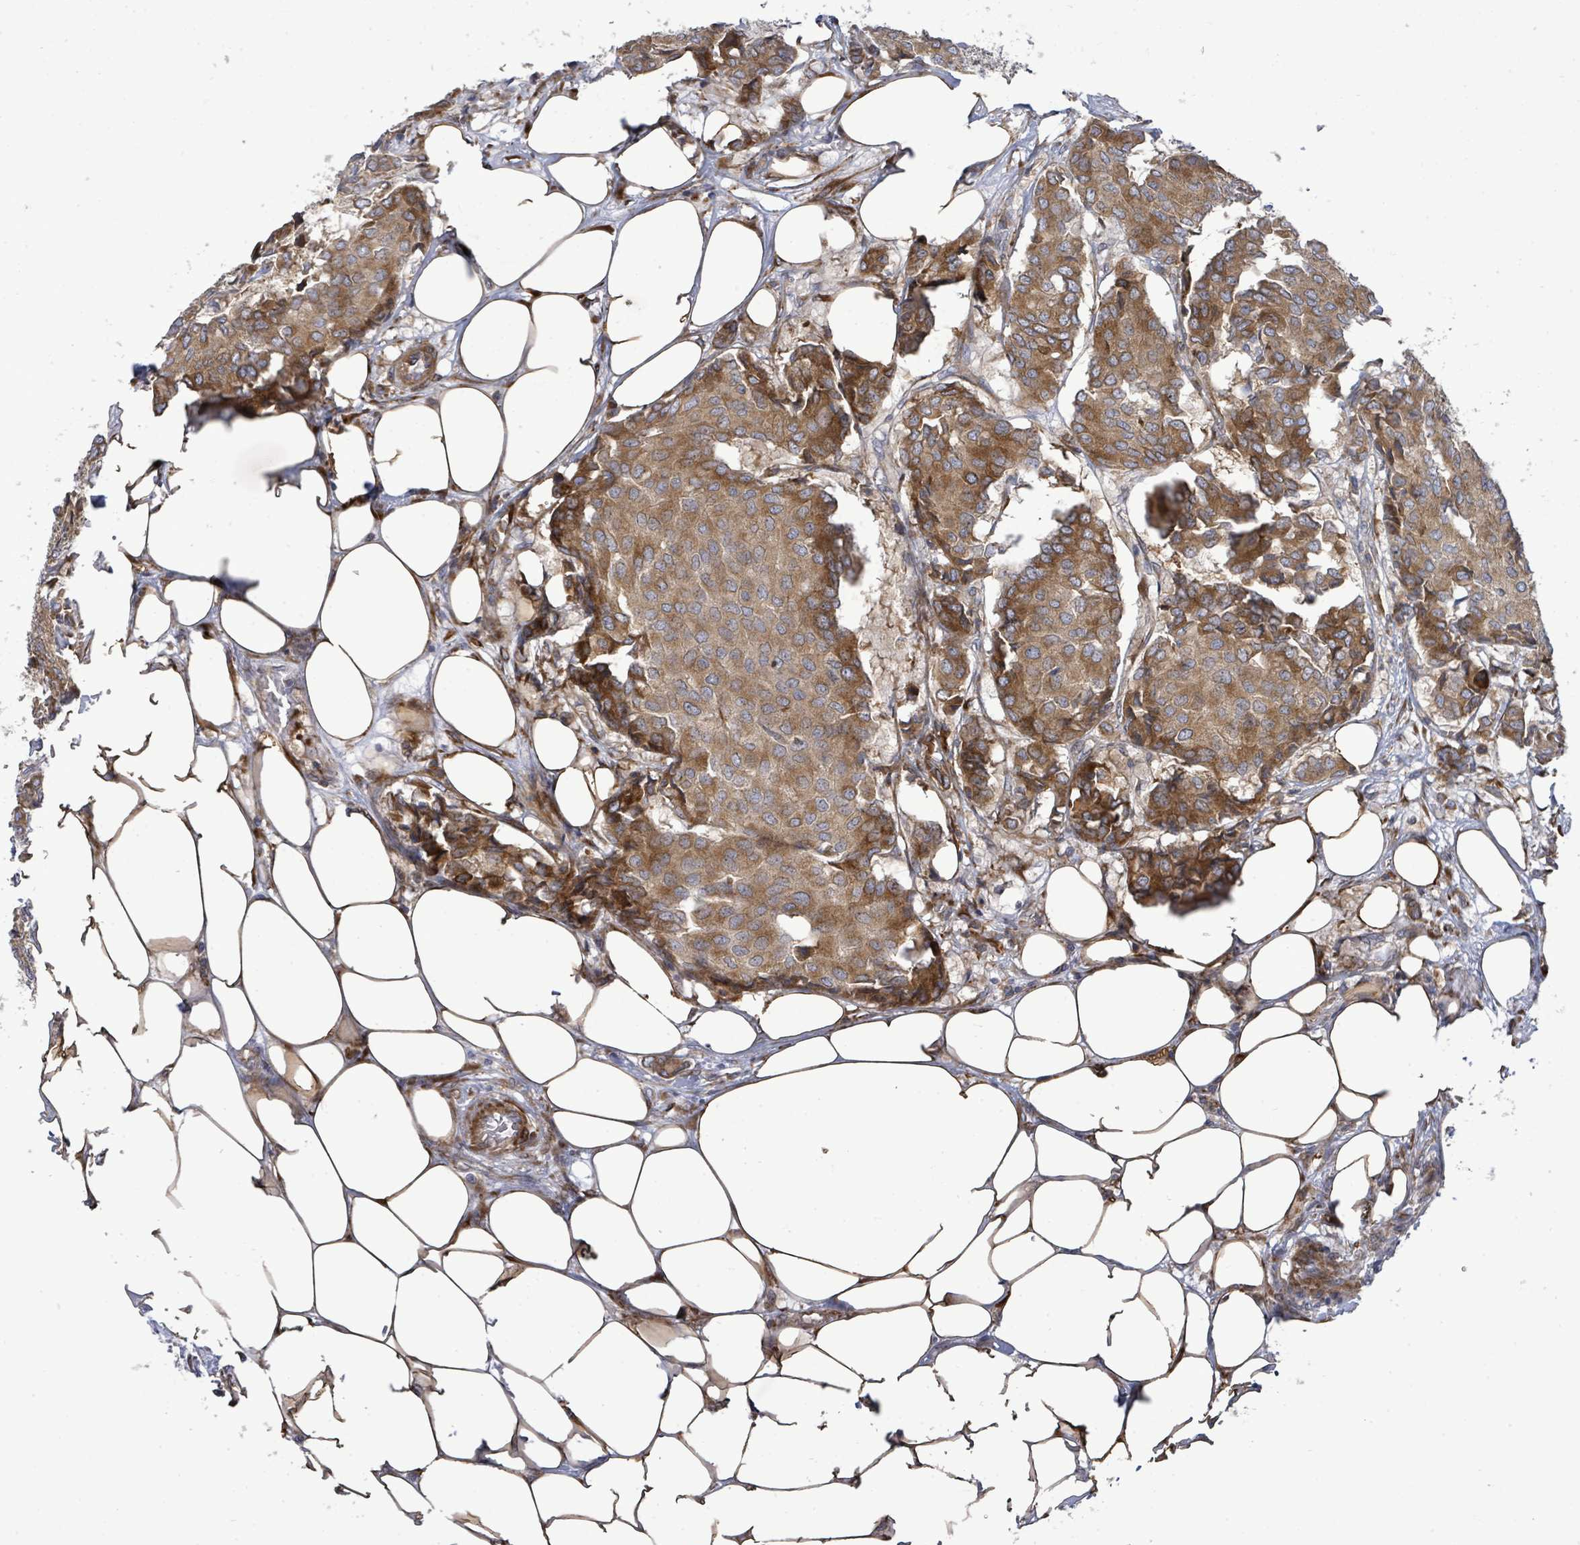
{"staining": {"intensity": "moderate", "quantity": ">75%", "location": "cytoplasmic/membranous"}, "tissue": "breast cancer", "cell_type": "Tumor cells", "image_type": "cancer", "snomed": [{"axis": "morphology", "description": "Duct carcinoma"}, {"axis": "topography", "description": "Breast"}], "caption": "Intraductal carcinoma (breast) stained with a protein marker reveals moderate staining in tumor cells.", "gene": "SAR1A", "patient": {"sex": "female", "age": 75}}